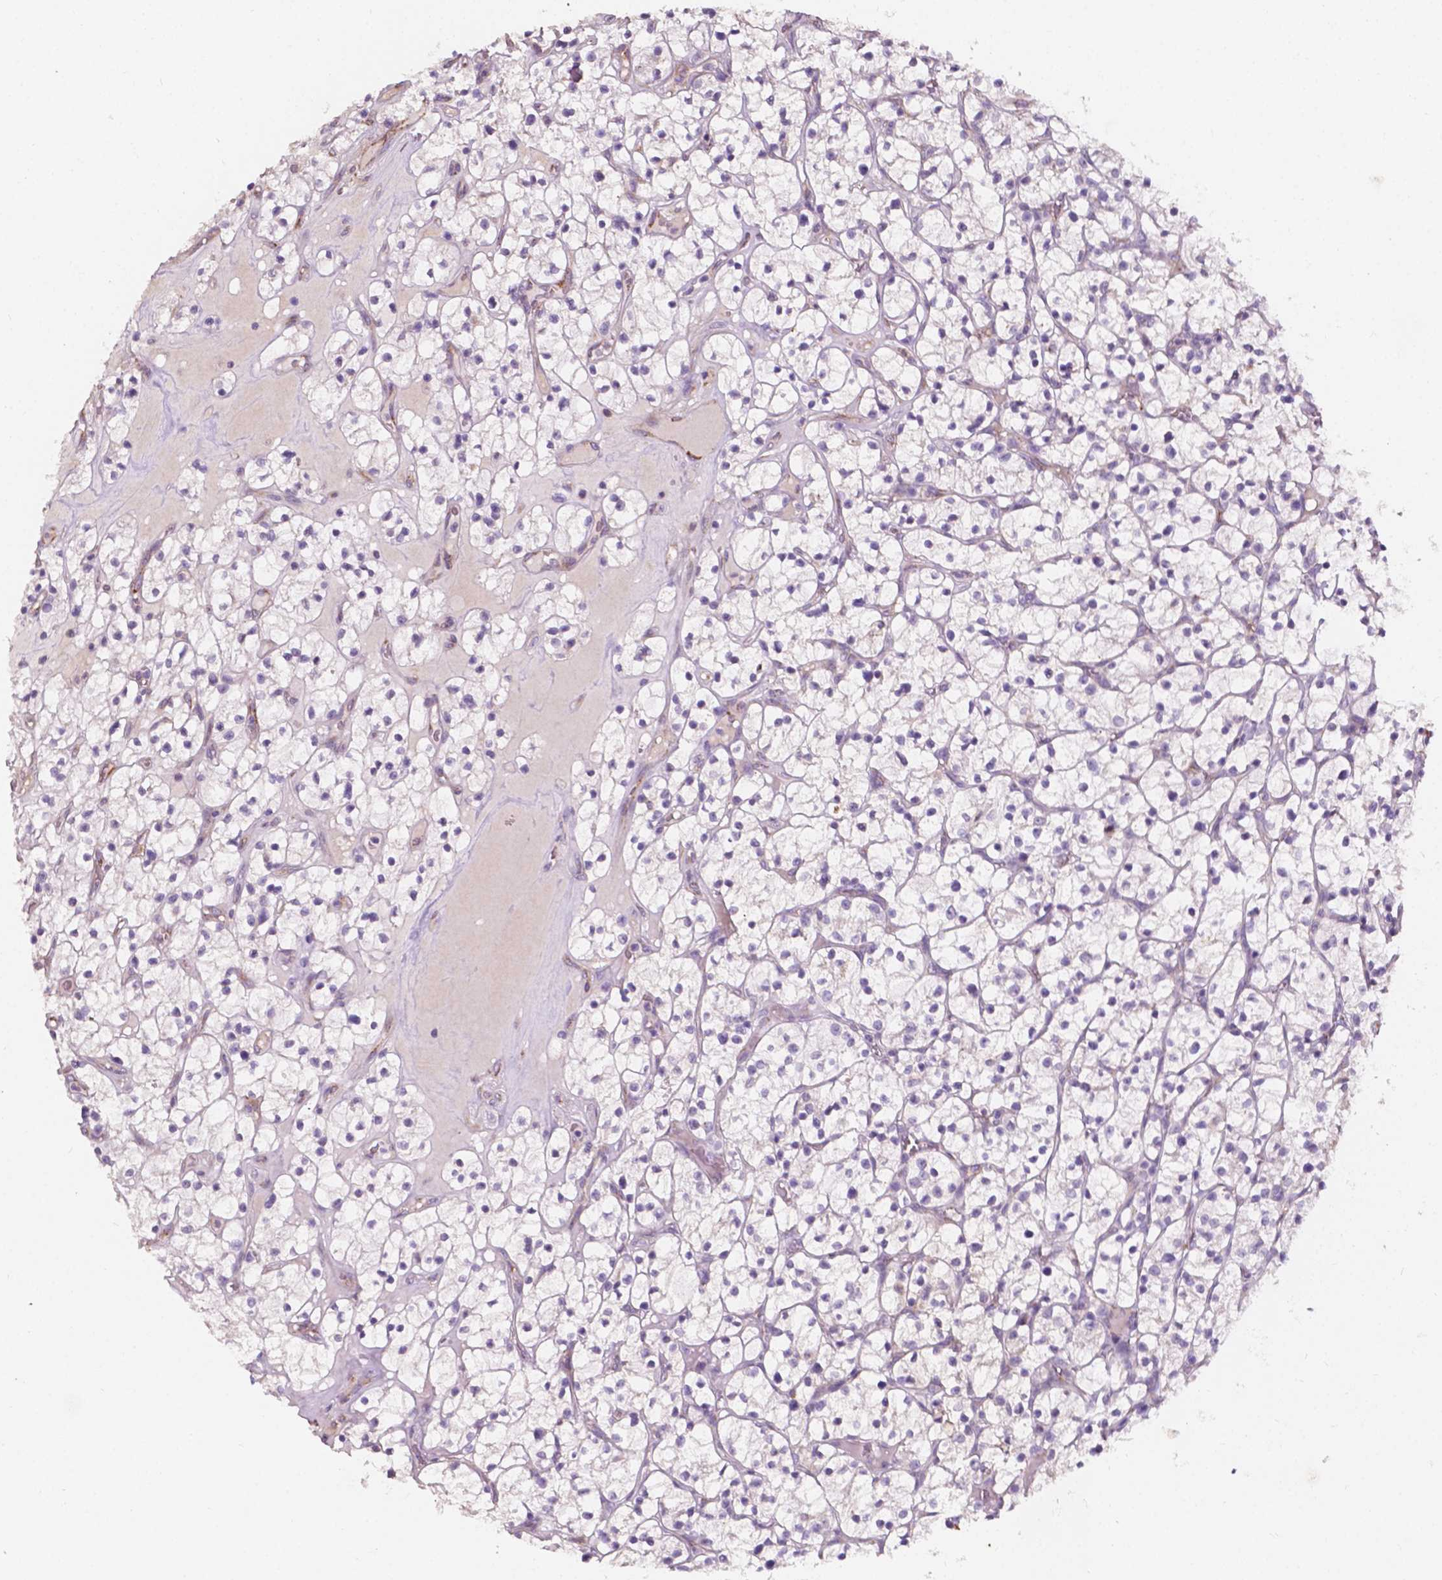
{"staining": {"intensity": "negative", "quantity": "none", "location": "none"}, "tissue": "renal cancer", "cell_type": "Tumor cells", "image_type": "cancer", "snomed": [{"axis": "morphology", "description": "Adenocarcinoma, NOS"}, {"axis": "topography", "description": "Kidney"}], "caption": "Renal cancer (adenocarcinoma) stained for a protein using IHC displays no staining tumor cells.", "gene": "SLC22A4", "patient": {"sex": "female", "age": 64}}